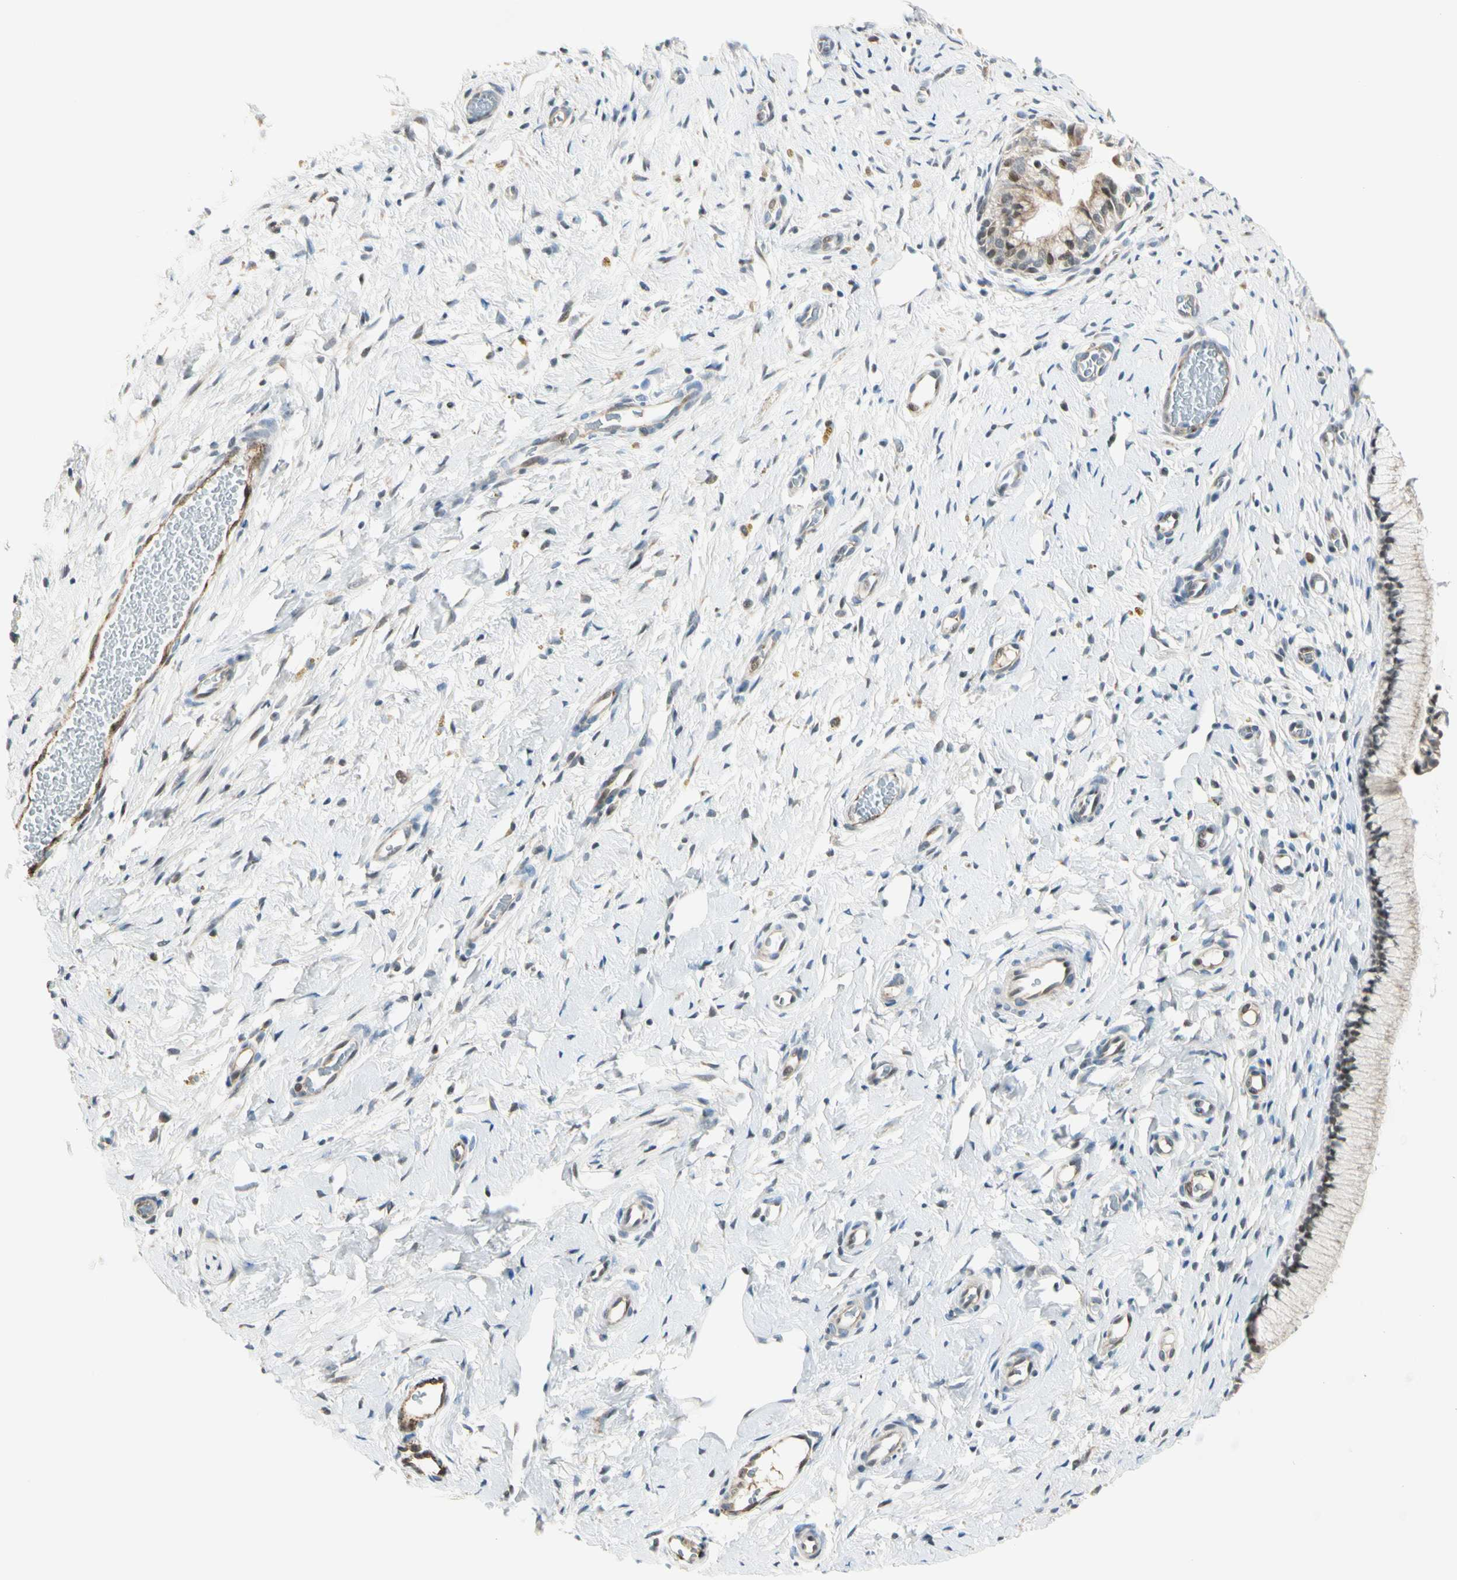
{"staining": {"intensity": "weak", "quantity": "25%-75%", "location": "cytoplasmic/membranous,nuclear"}, "tissue": "cervix", "cell_type": "Glandular cells", "image_type": "normal", "snomed": [{"axis": "morphology", "description": "Normal tissue, NOS"}, {"axis": "topography", "description": "Cervix"}], "caption": "Weak cytoplasmic/membranous,nuclear staining for a protein is present in approximately 25%-75% of glandular cells of normal cervix using immunohistochemistry (IHC).", "gene": "NPDC1", "patient": {"sex": "female", "age": 65}}